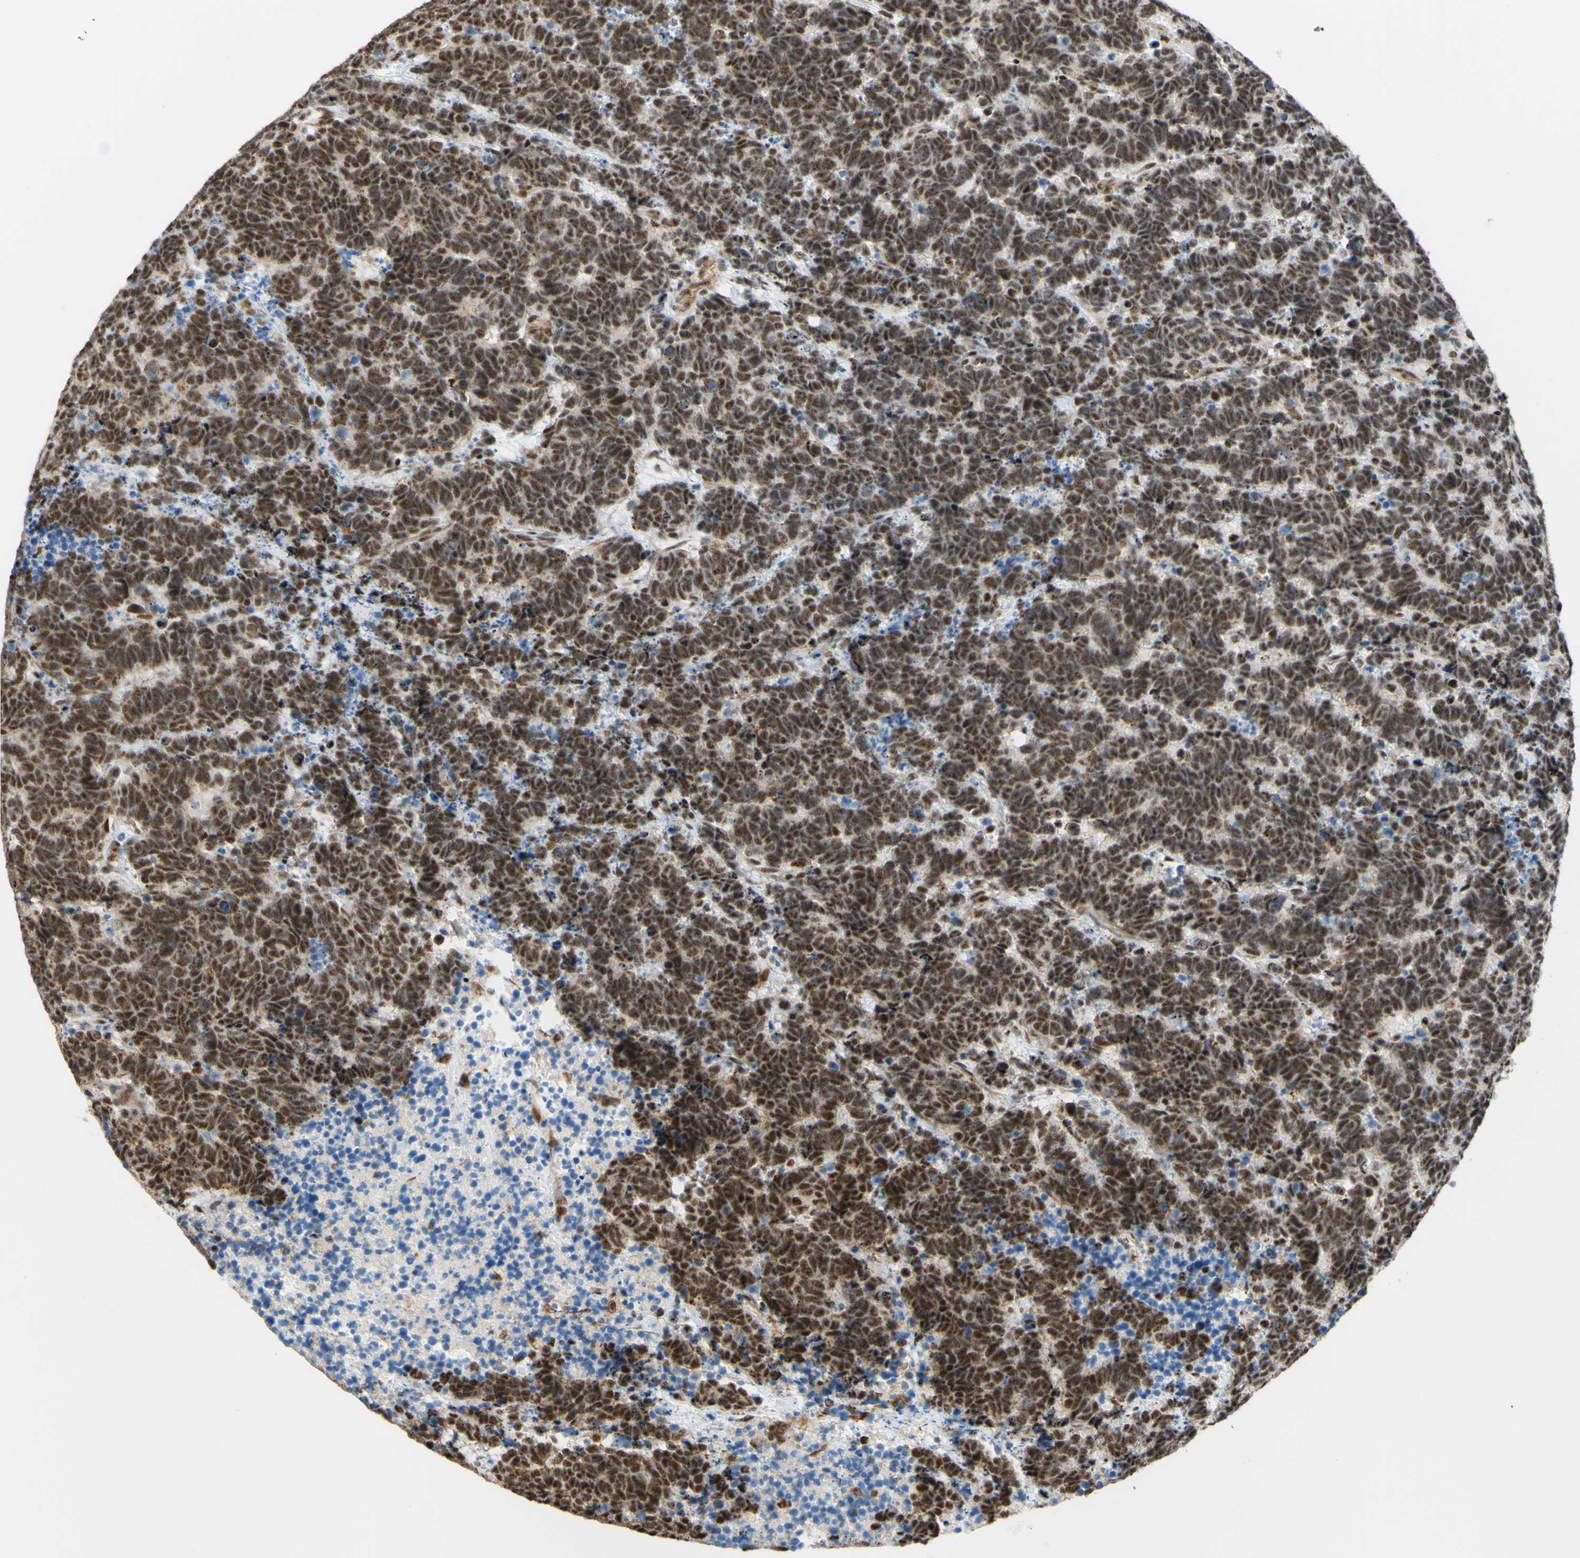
{"staining": {"intensity": "moderate", "quantity": ">75%", "location": "nuclear"}, "tissue": "carcinoid", "cell_type": "Tumor cells", "image_type": "cancer", "snomed": [{"axis": "morphology", "description": "Carcinoma, NOS"}, {"axis": "morphology", "description": "Carcinoid, malignant, NOS"}, {"axis": "topography", "description": "Urinary bladder"}], "caption": "A brown stain shows moderate nuclear staining of a protein in carcinoma tumor cells. The staining was performed using DAB (3,3'-diaminobenzidine) to visualize the protein expression in brown, while the nuclei were stained in blue with hematoxylin (Magnification: 20x).", "gene": "SAP18", "patient": {"sex": "male", "age": 57}}